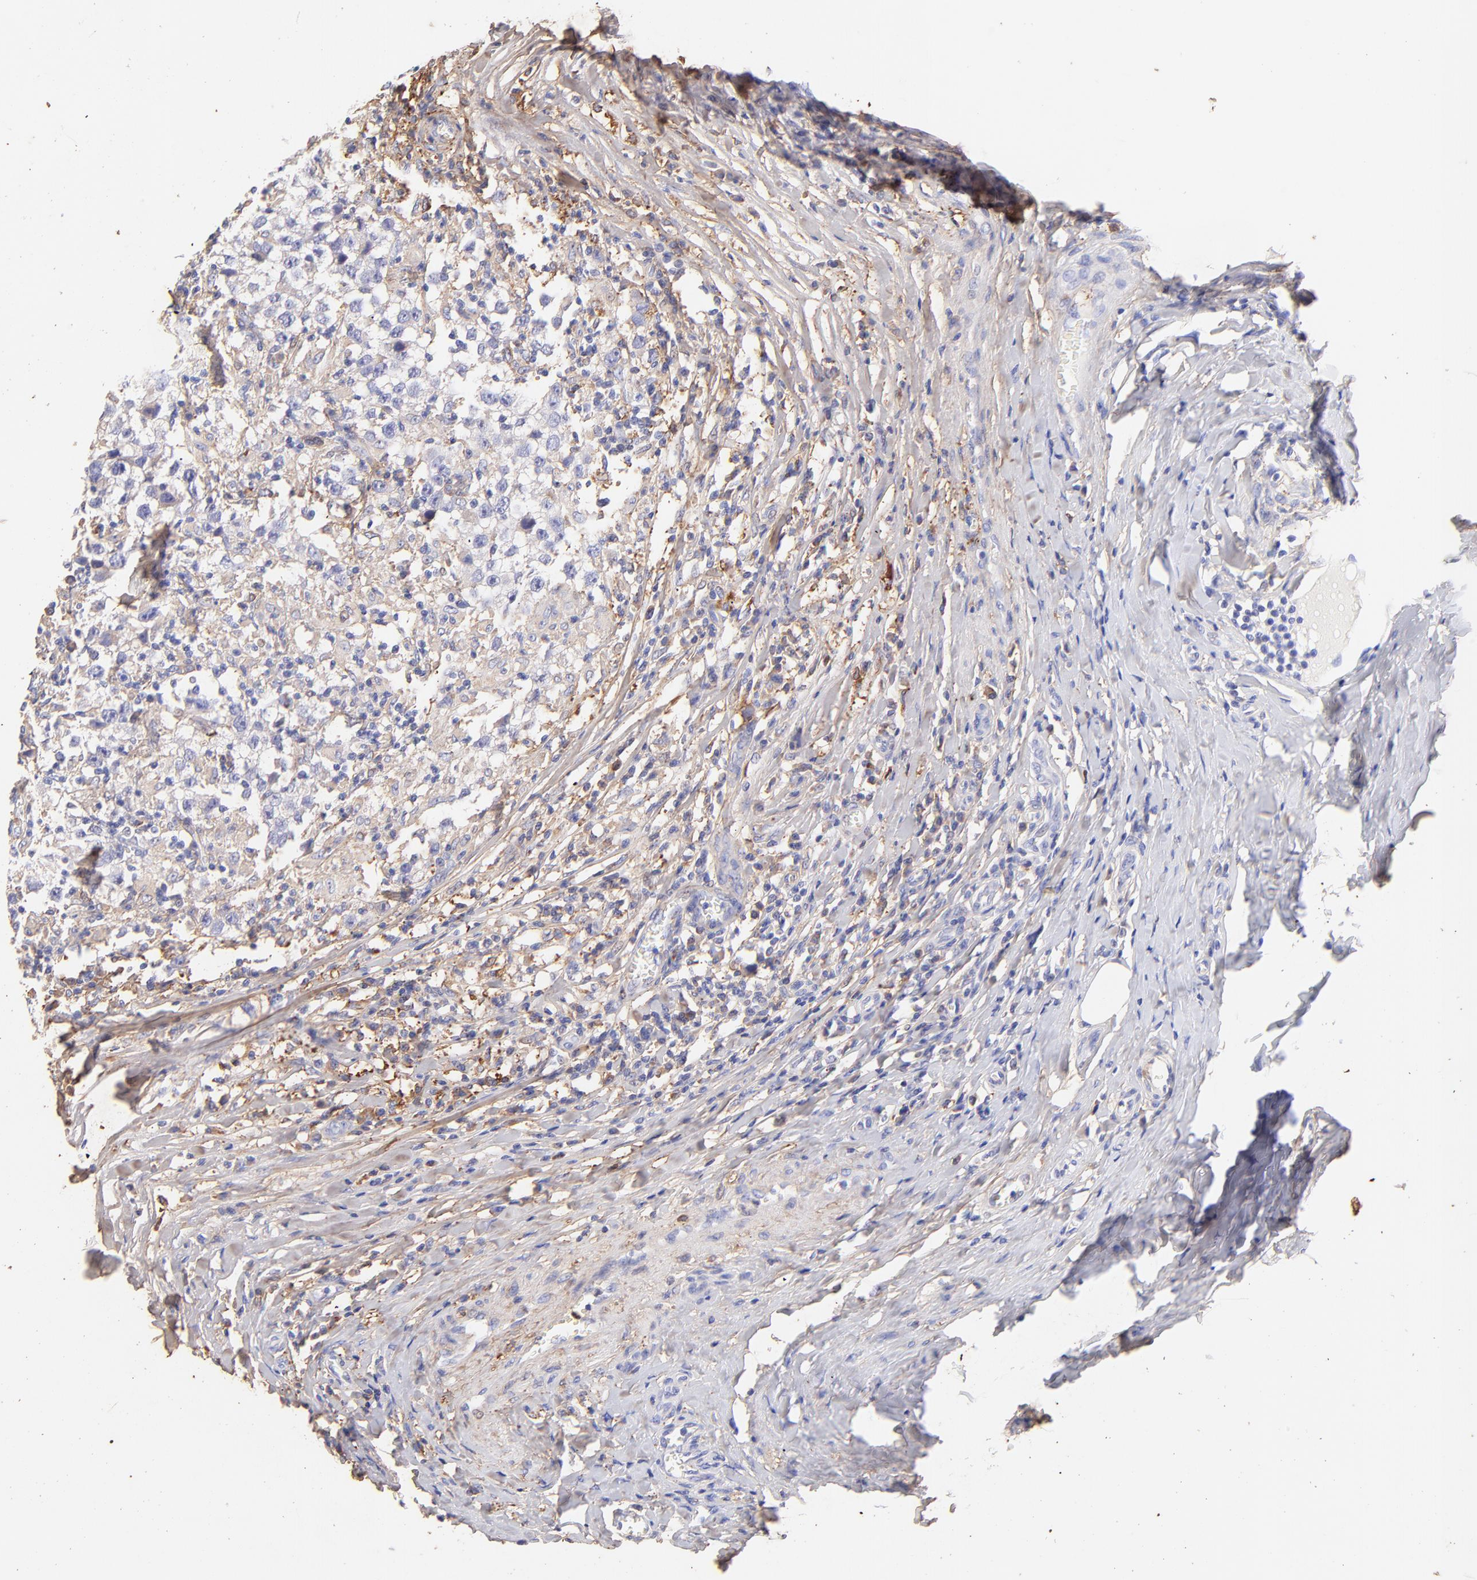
{"staining": {"intensity": "negative", "quantity": "none", "location": "none"}, "tissue": "testis cancer", "cell_type": "Tumor cells", "image_type": "cancer", "snomed": [{"axis": "morphology", "description": "Seminoma, NOS"}, {"axis": "topography", "description": "Testis"}], "caption": "The histopathology image demonstrates no staining of tumor cells in testis cancer (seminoma).", "gene": "BGN", "patient": {"sex": "male", "age": 24}}